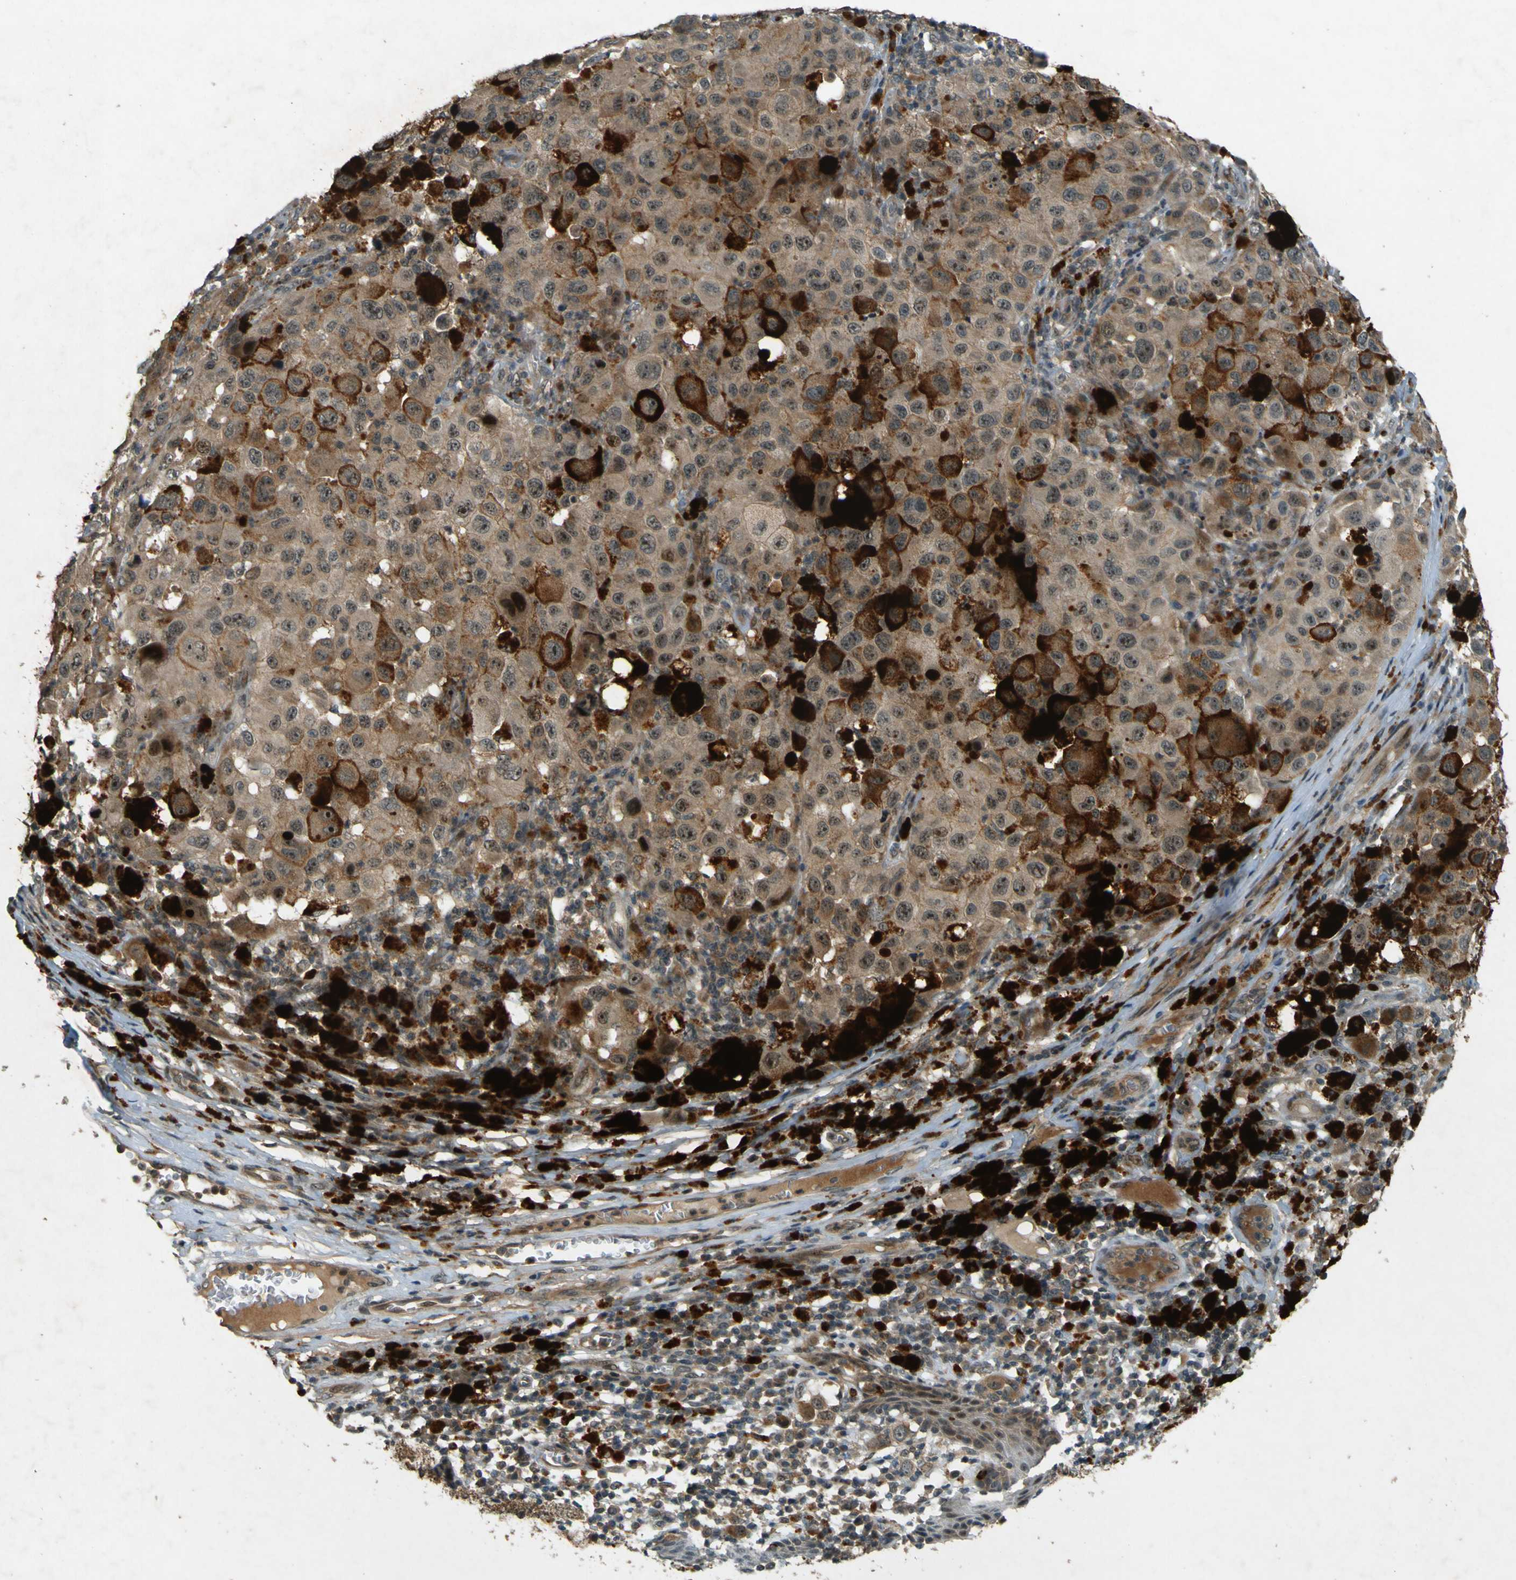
{"staining": {"intensity": "weak", "quantity": ">75%", "location": "cytoplasmic/membranous,nuclear"}, "tissue": "melanoma", "cell_type": "Tumor cells", "image_type": "cancer", "snomed": [{"axis": "morphology", "description": "Malignant melanoma, NOS"}, {"axis": "topography", "description": "Skin"}], "caption": "This image shows IHC staining of human malignant melanoma, with low weak cytoplasmic/membranous and nuclear staining in about >75% of tumor cells.", "gene": "MPDZ", "patient": {"sex": "male", "age": 96}}